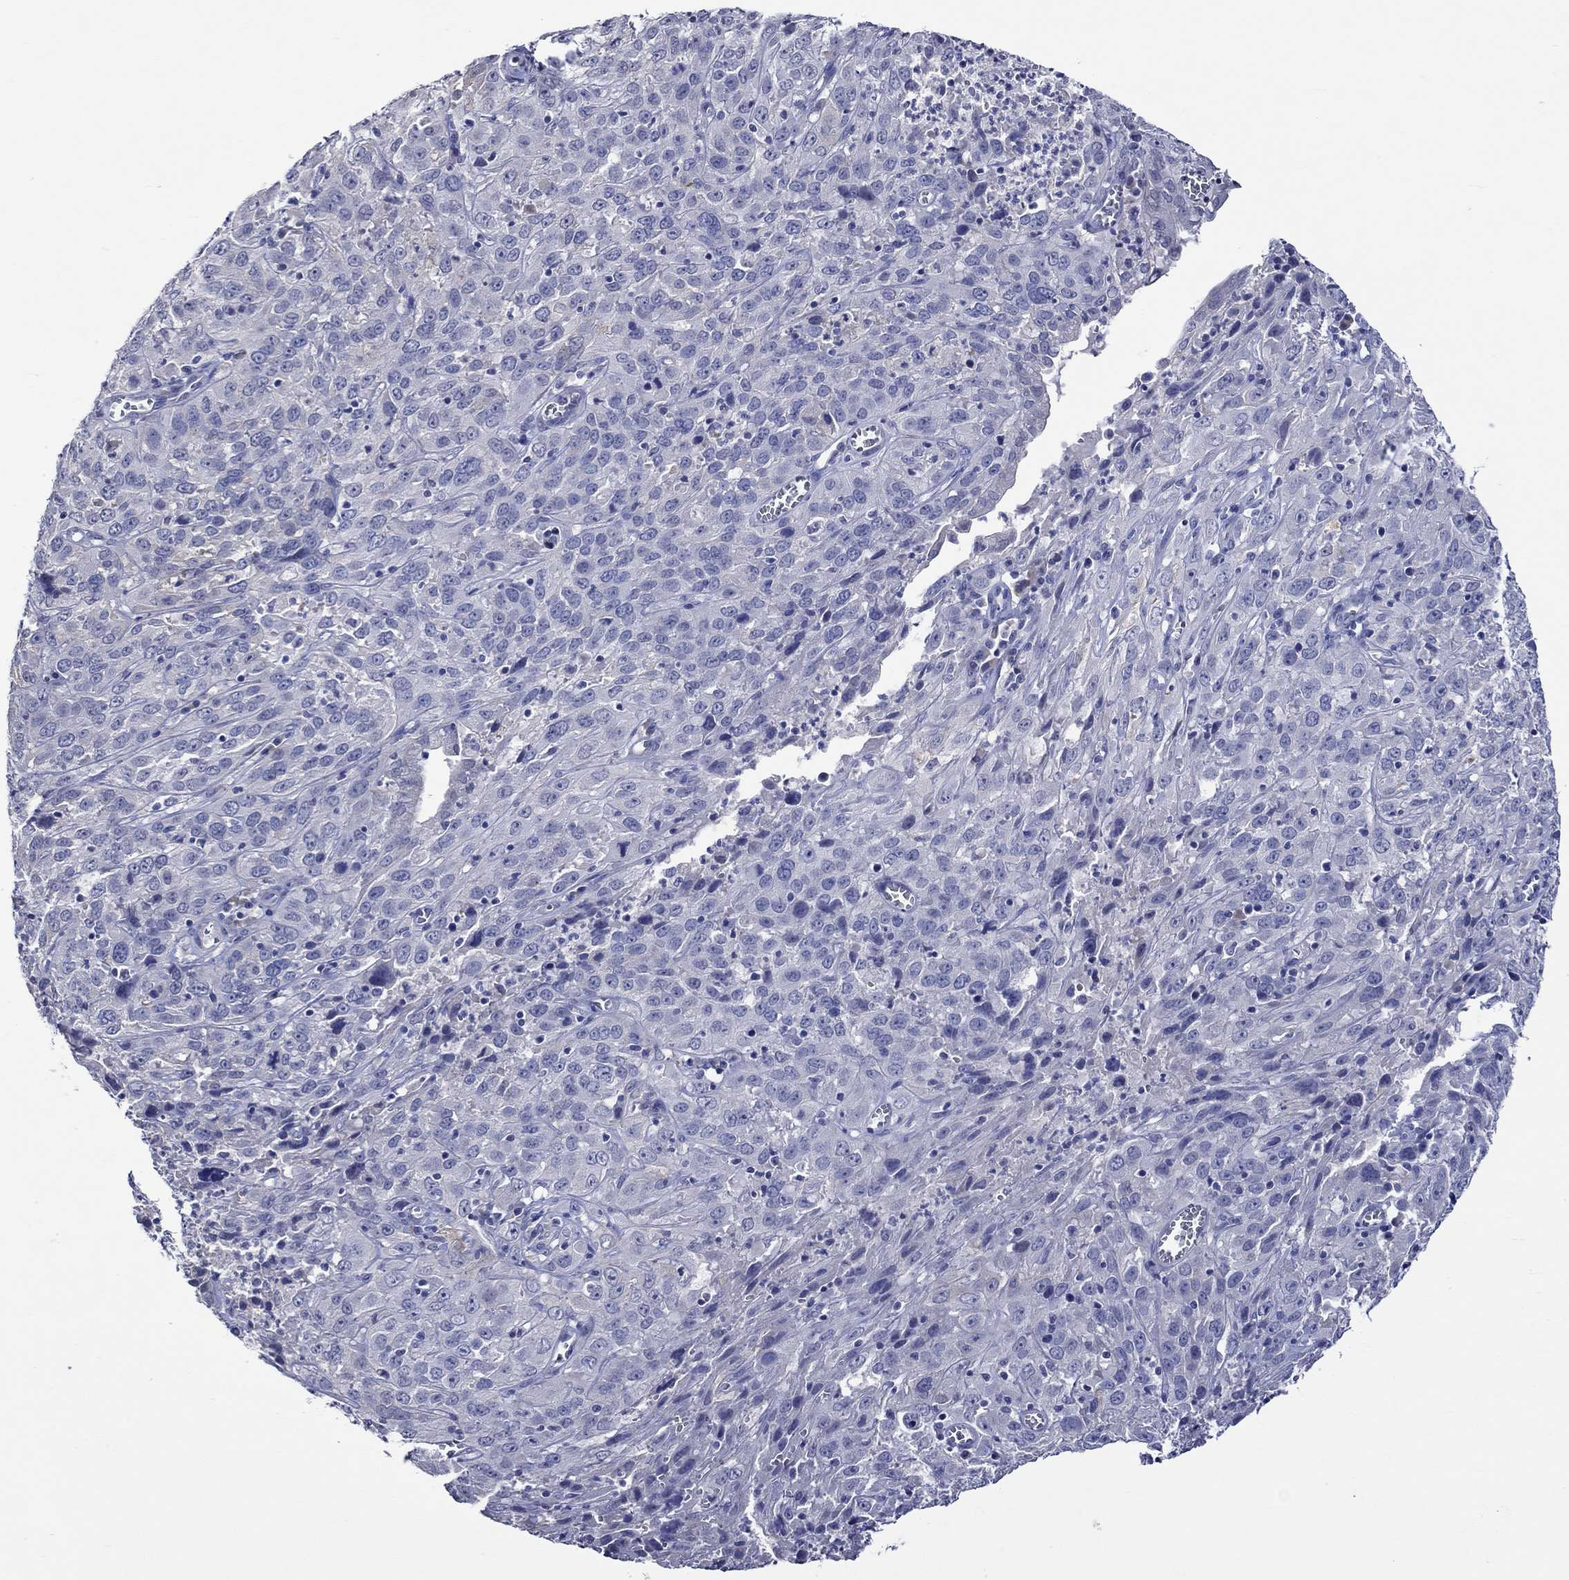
{"staining": {"intensity": "weak", "quantity": "25%-75%", "location": "cytoplasmic/membranous"}, "tissue": "cervical cancer", "cell_type": "Tumor cells", "image_type": "cancer", "snomed": [{"axis": "morphology", "description": "Squamous cell carcinoma, NOS"}, {"axis": "topography", "description": "Cervix"}], "caption": "Approximately 25%-75% of tumor cells in human squamous cell carcinoma (cervical) exhibit weak cytoplasmic/membranous protein expression as visualized by brown immunohistochemical staining.", "gene": "CRYAB", "patient": {"sex": "female", "age": 32}}